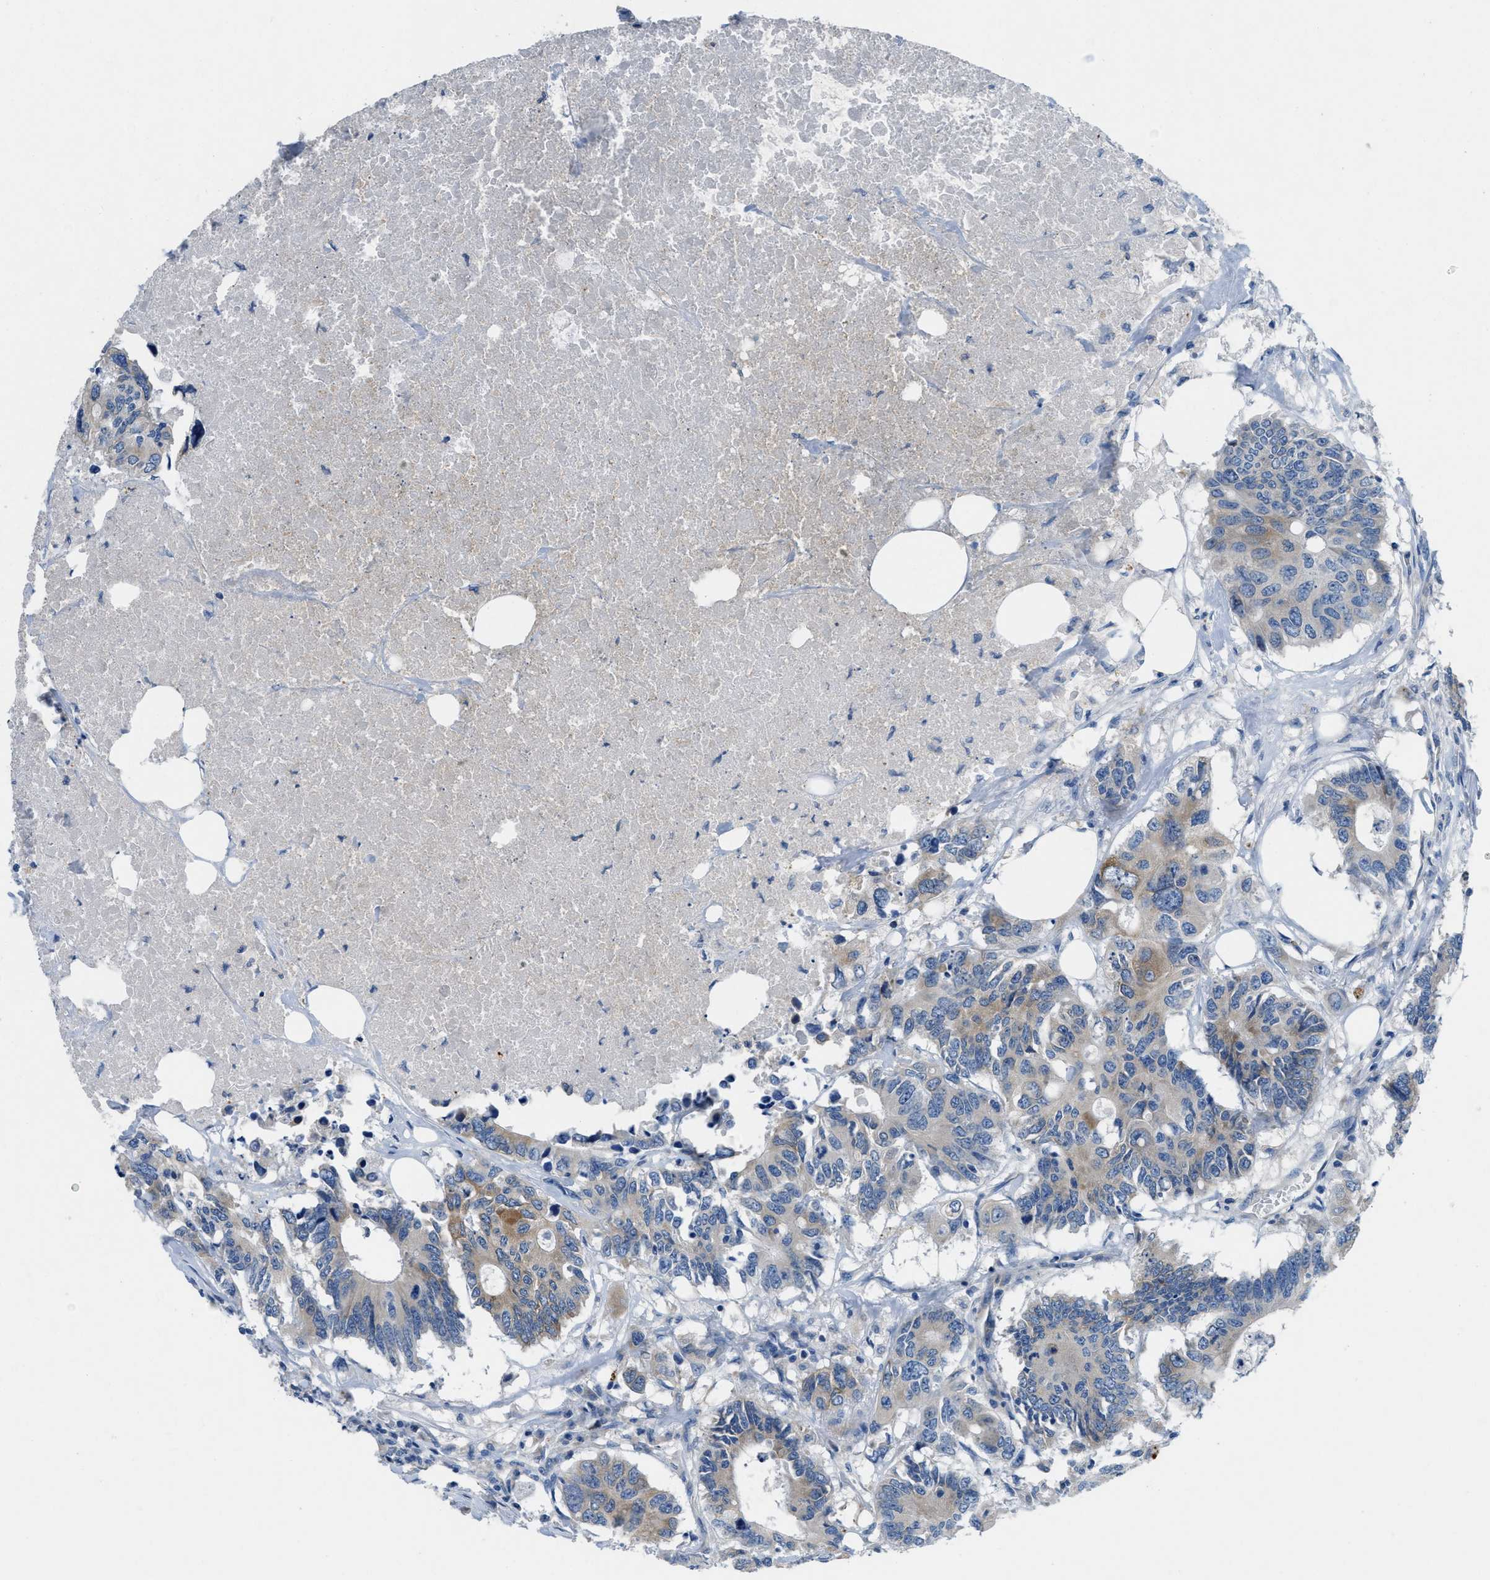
{"staining": {"intensity": "moderate", "quantity": "<25%", "location": "cytoplasmic/membranous"}, "tissue": "colorectal cancer", "cell_type": "Tumor cells", "image_type": "cancer", "snomed": [{"axis": "morphology", "description": "Adenocarcinoma, NOS"}, {"axis": "topography", "description": "Colon"}], "caption": "High-magnification brightfield microscopy of adenocarcinoma (colorectal) stained with DAB (brown) and counterstained with hematoxylin (blue). tumor cells exhibit moderate cytoplasmic/membranous positivity is appreciated in approximately<25% of cells.", "gene": "PGR", "patient": {"sex": "male", "age": 71}}